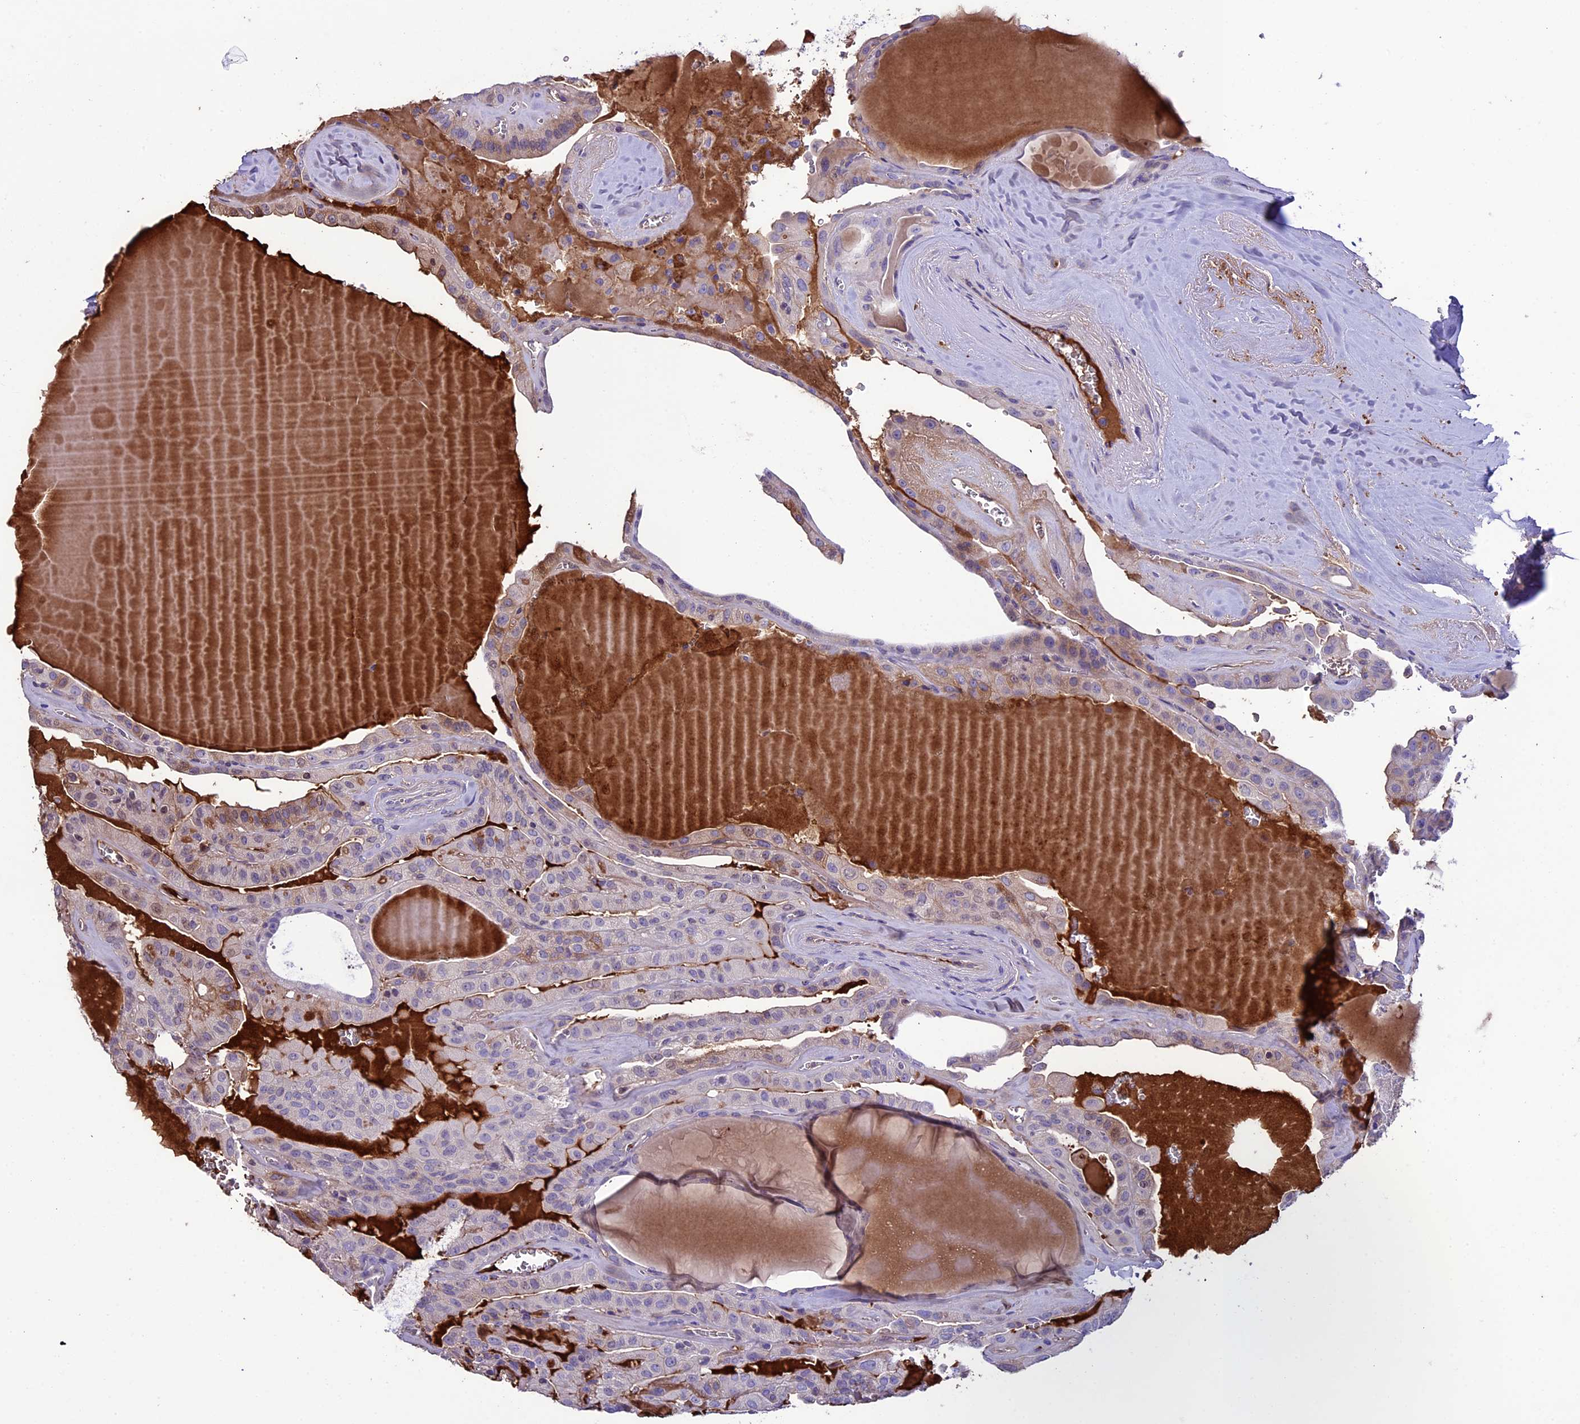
{"staining": {"intensity": "negative", "quantity": "none", "location": "none"}, "tissue": "thyroid cancer", "cell_type": "Tumor cells", "image_type": "cancer", "snomed": [{"axis": "morphology", "description": "Papillary adenocarcinoma, NOS"}, {"axis": "topography", "description": "Thyroid gland"}], "caption": "The image shows no significant staining in tumor cells of thyroid cancer (papillary adenocarcinoma).", "gene": "TCP11L2", "patient": {"sex": "male", "age": 52}}